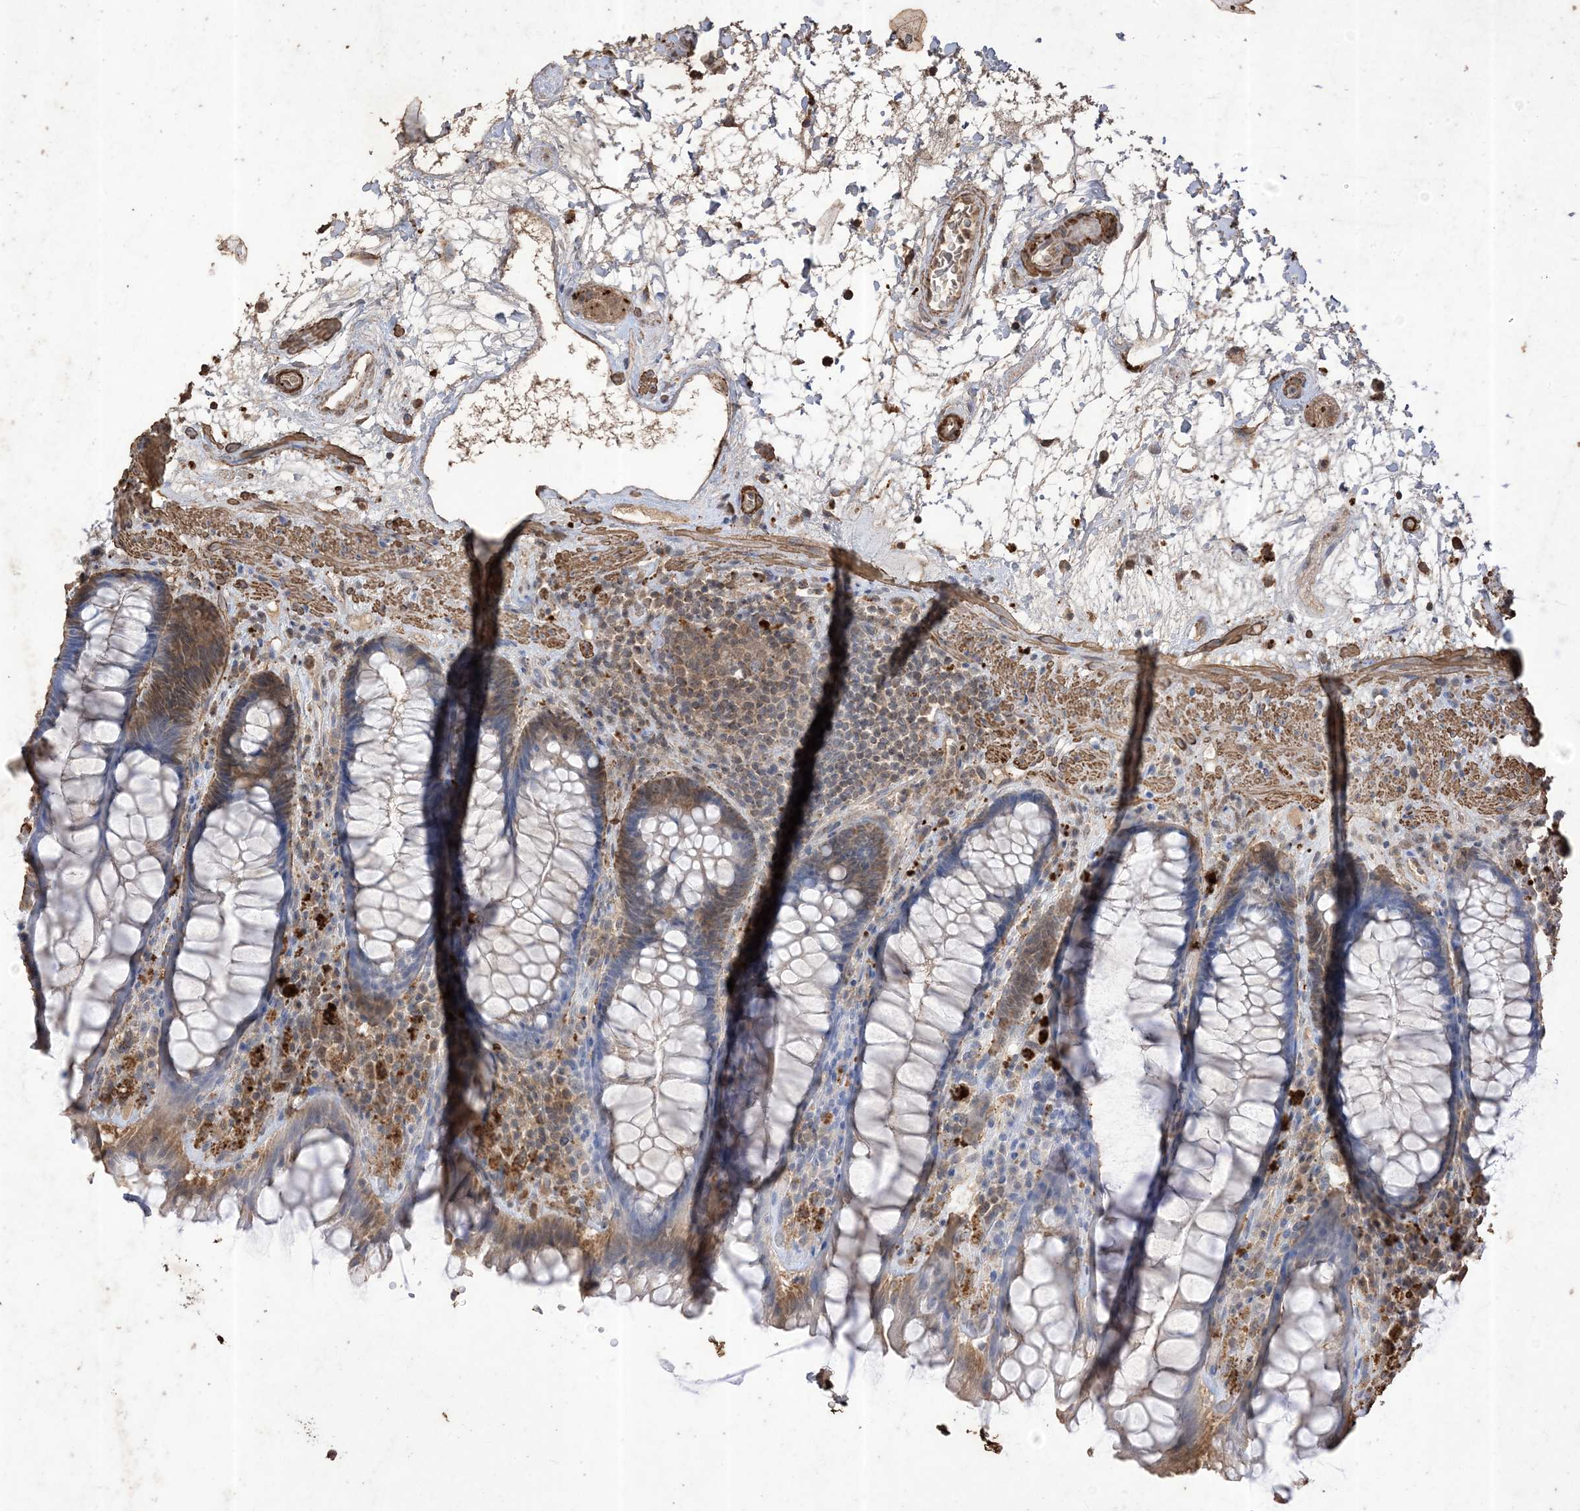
{"staining": {"intensity": "moderate", "quantity": "<25%", "location": "cytoplasmic/membranous"}, "tissue": "rectum", "cell_type": "Glandular cells", "image_type": "normal", "snomed": [{"axis": "morphology", "description": "Normal tissue, NOS"}, {"axis": "topography", "description": "Rectum"}], "caption": "The histopathology image exhibits staining of normal rectum, revealing moderate cytoplasmic/membranous protein staining (brown color) within glandular cells.", "gene": "HPS4", "patient": {"sex": "male", "age": 64}}